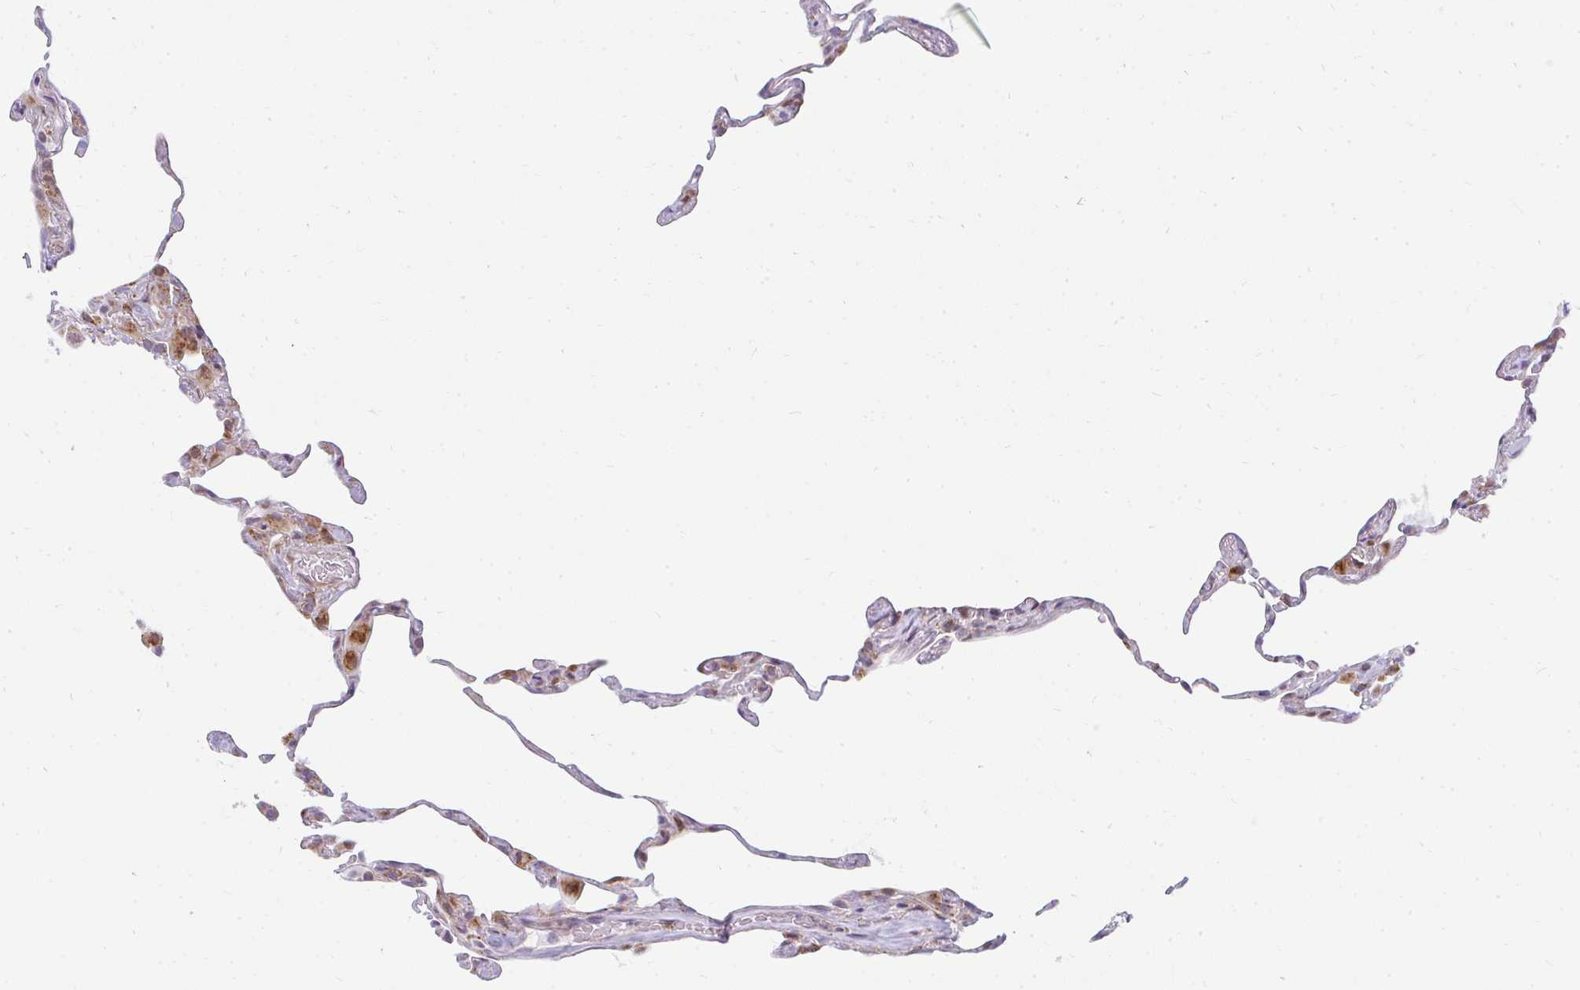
{"staining": {"intensity": "strong", "quantity": "<25%", "location": "cytoplasmic/membranous"}, "tissue": "lung", "cell_type": "Alveolar cells", "image_type": "normal", "snomed": [{"axis": "morphology", "description": "Normal tissue, NOS"}, {"axis": "topography", "description": "Lung"}], "caption": "IHC of benign human lung shows medium levels of strong cytoplasmic/membranous staining in approximately <25% of alveolar cells. Nuclei are stained in blue.", "gene": "PLA2G5", "patient": {"sex": "female", "age": 57}}